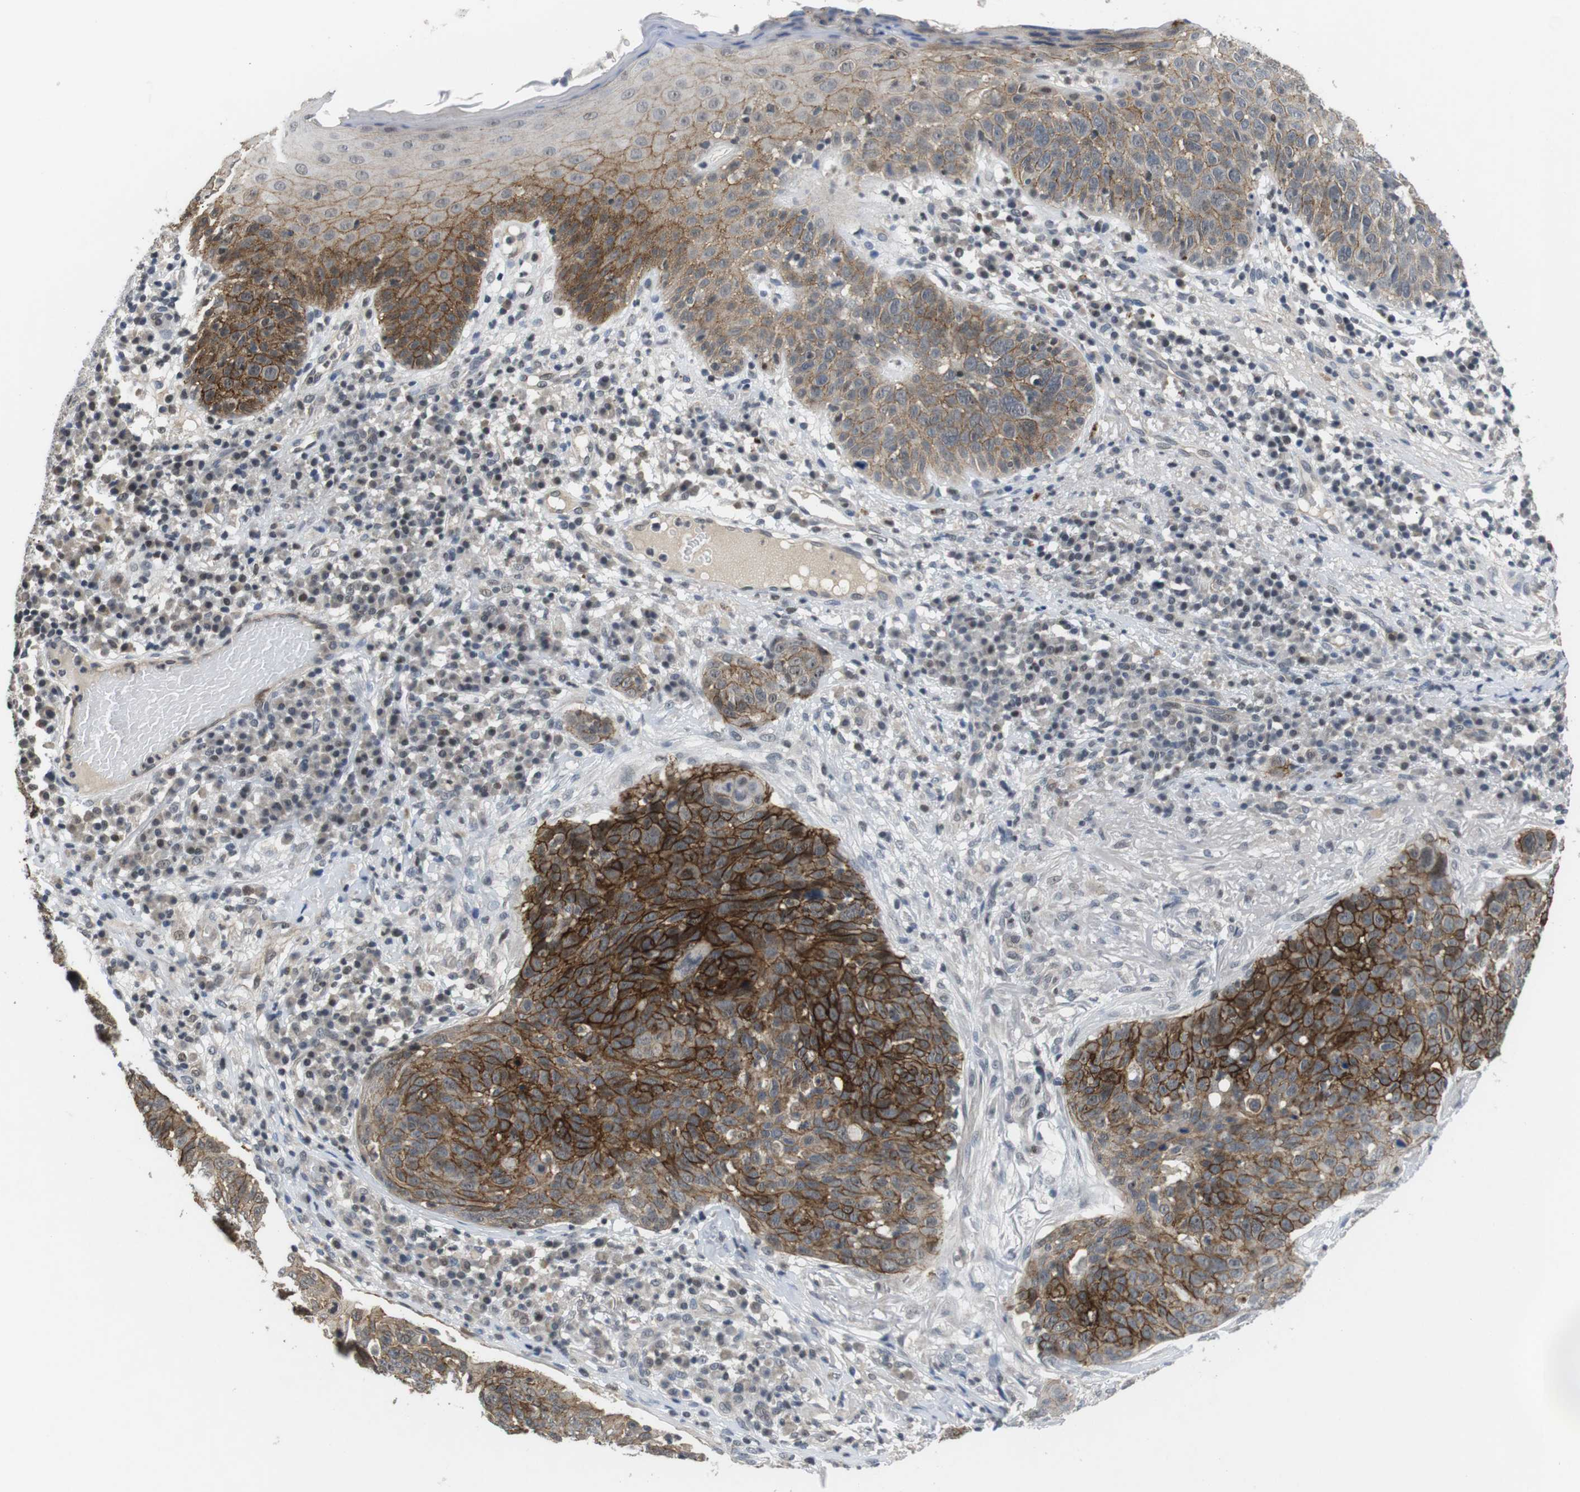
{"staining": {"intensity": "strong", "quantity": "25%-75%", "location": "cytoplasmic/membranous"}, "tissue": "skin cancer", "cell_type": "Tumor cells", "image_type": "cancer", "snomed": [{"axis": "morphology", "description": "Squamous cell carcinoma in situ, NOS"}, {"axis": "morphology", "description": "Squamous cell carcinoma, NOS"}, {"axis": "topography", "description": "Skin"}], "caption": "Skin cancer stained with DAB IHC demonstrates high levels of strong cytoplasmic/membranous positivity in approximately 25%-75% of tumor cells.", "gene": "NECTIN1", "patient": {"sex": "male", "age": 93}}